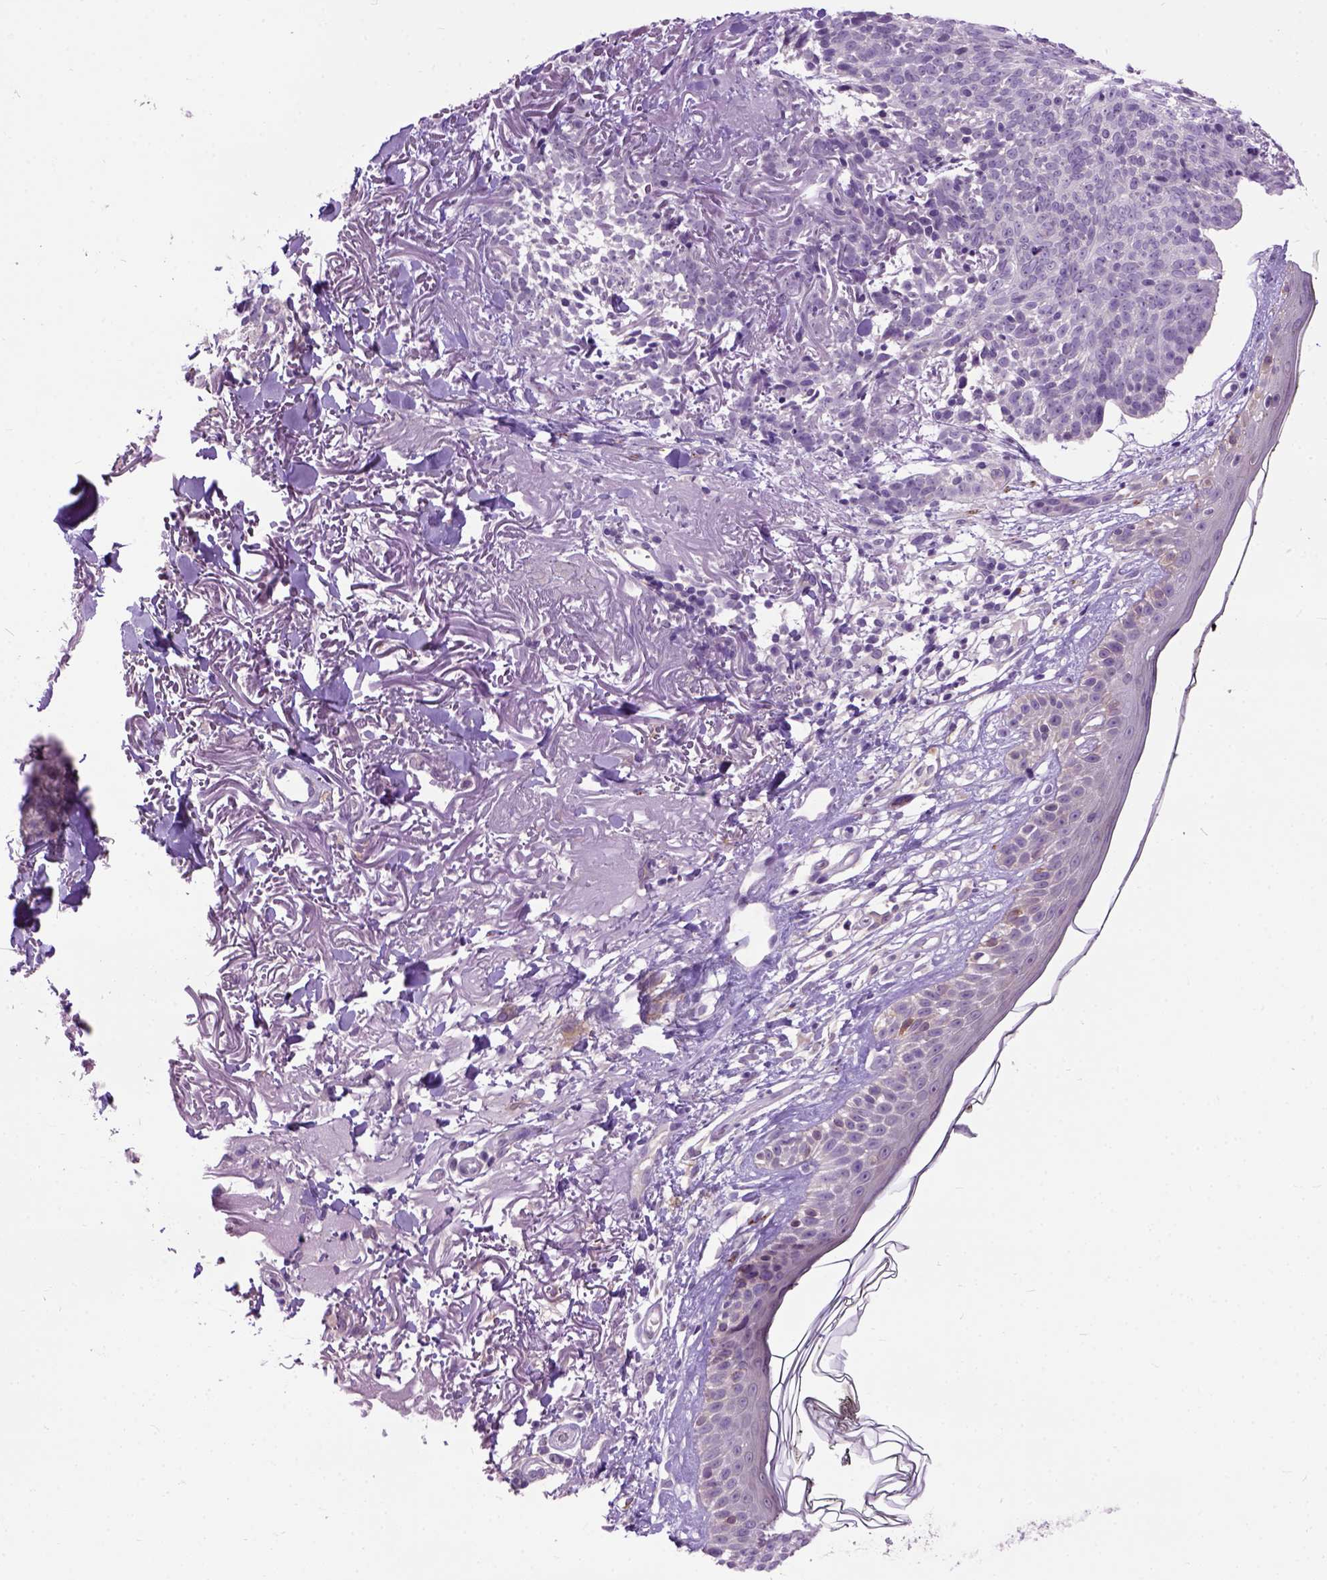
{"staining": {"intensity": "negative", "quantity": "none", "location": "none"}, "tissue": "skin cancer", "cell_type": "Tumor cells", "image_type": "cancer", "snomed": [{"axis": "morphology", "description": "Basal cell carcinoma"}, {"axis": "morphology", "description": "BCC, high aggressive"}, {"axis": "topography", "description": "Skin"}], "caption": "Bcc,  high aggressive (skin) was stained to show a protein in brown. There is no significant positivity in tumor cells. (DAB immunohistochemistry (IHC) visualized using brightfield microscopy, high magnification).", "gene": "MAPT", "patient": {"sex": "female", "age": 86}}